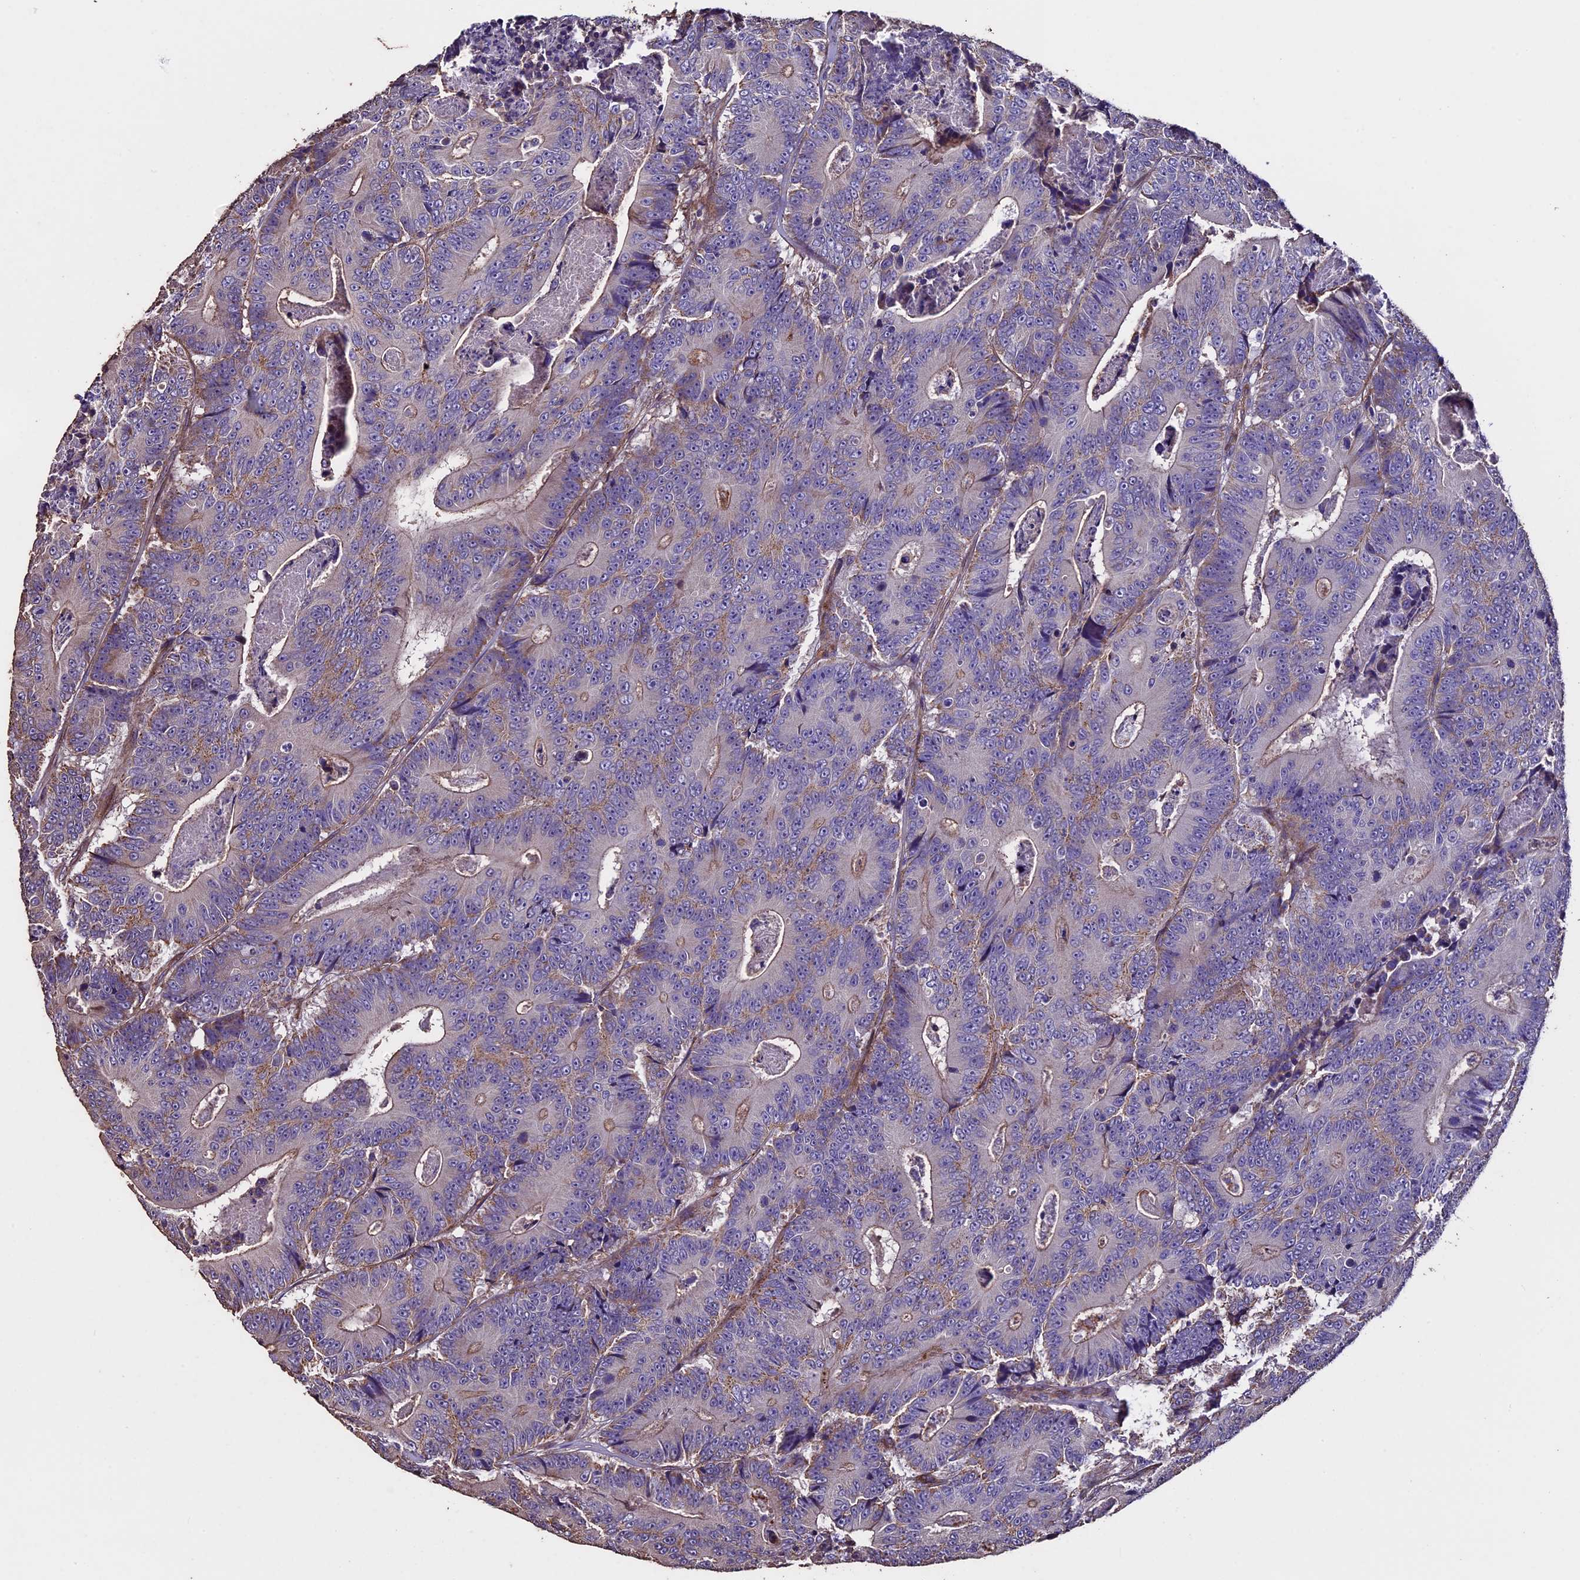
{"staining": {"intensity": "negative", "quantity": "none", "location": "none"}, "tissue": "colorectal cancer", "cell_type": "Tumor cells", "image_type": "cancer", "snomed": [{"axis": "morphology", "description": "Adenocarcinoma, NOS"}, {"axis": "topography", "description": "Colon"}], "caption": "This is an immunohistochemistry (IHC) photomicrograph of human adenocarcinoma (colorectal). There is no expression in tumor cells.", "gene": "USB1", "patient": {"sex": "male", "age": 83}}